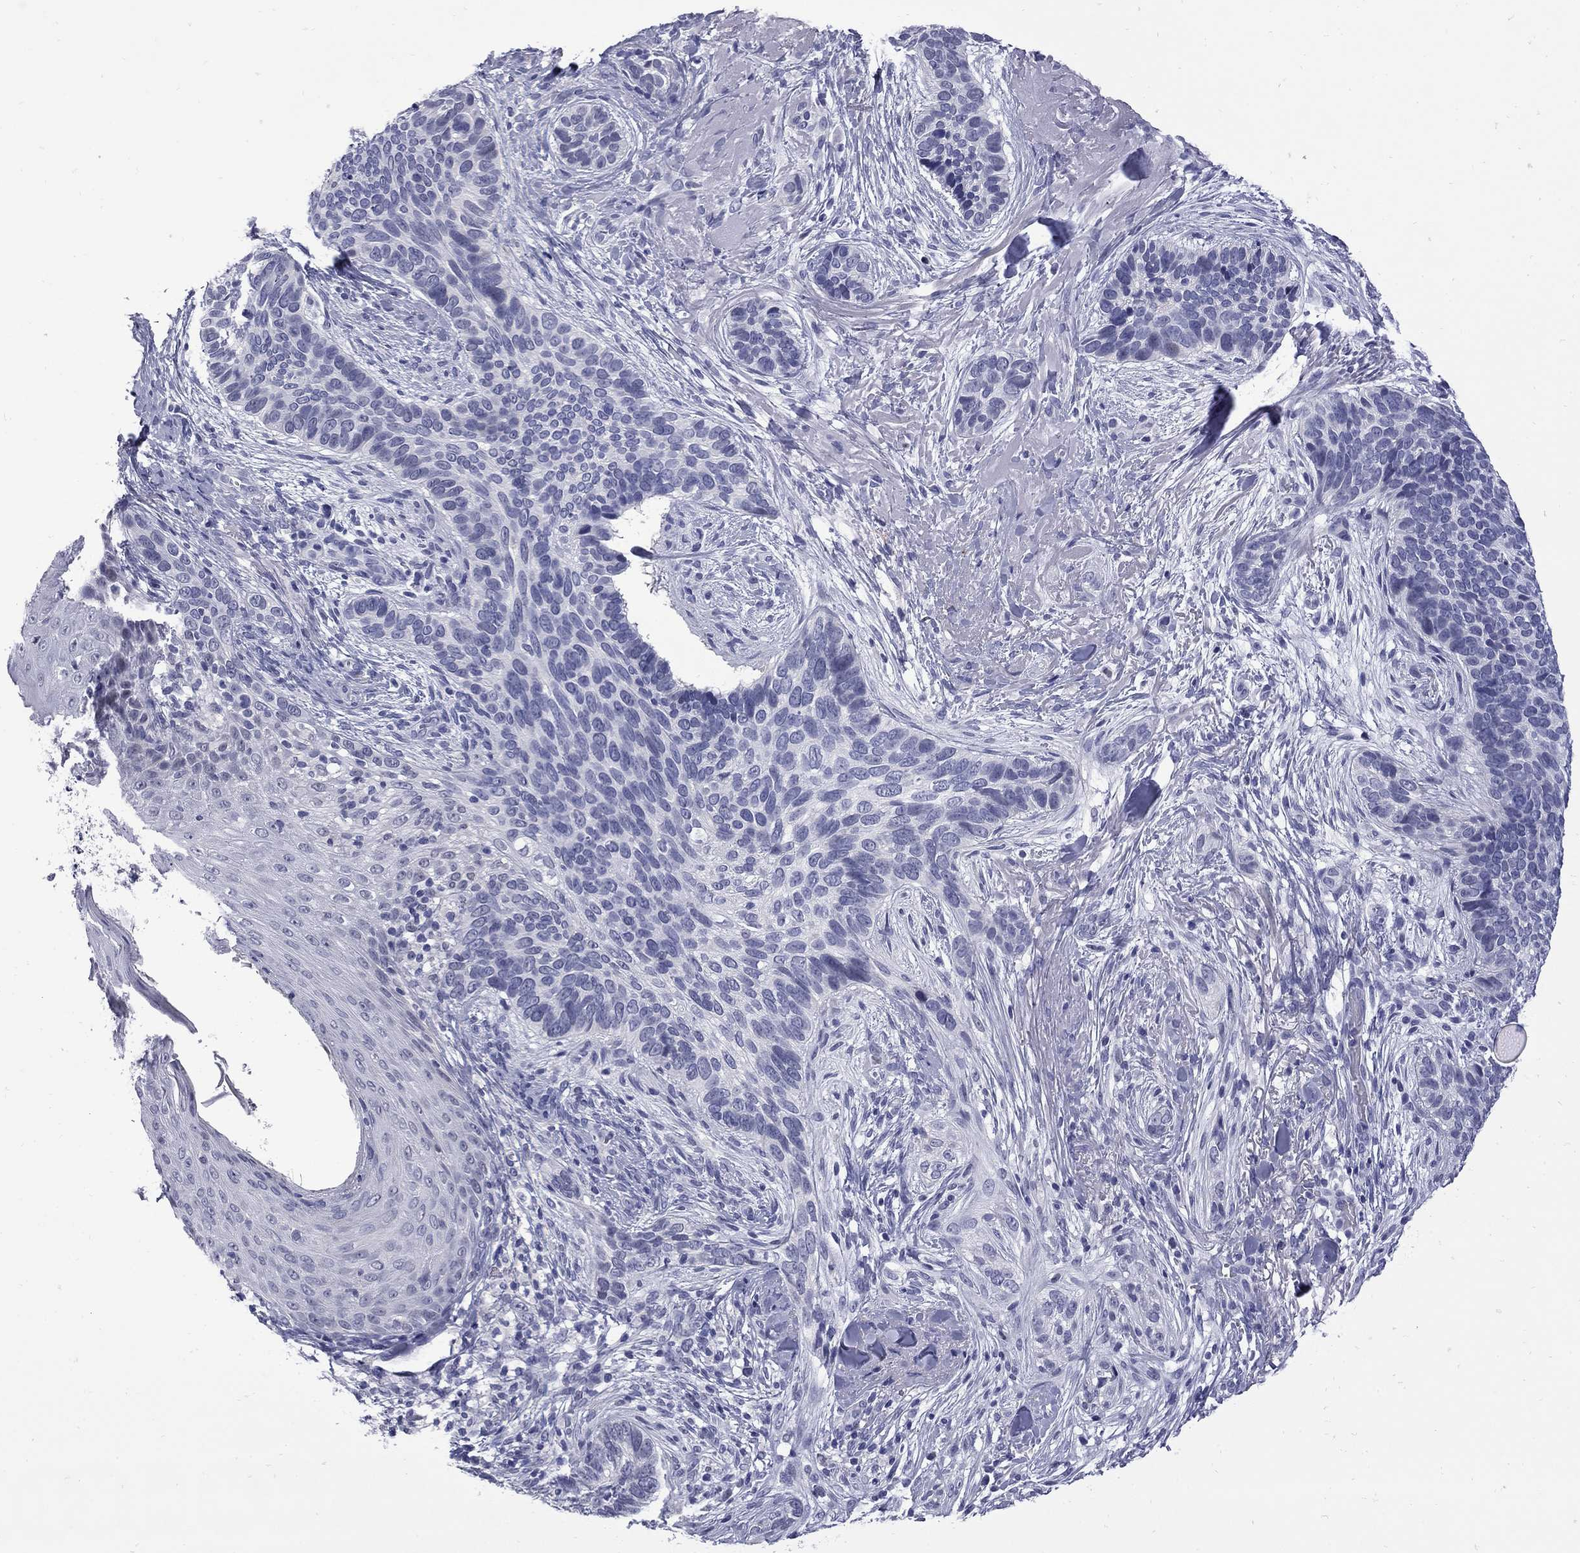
{"staining": {"intensity": "negative", "quantity": "none", "location": "none"}, "tissue": "skin cancer", "cell_type": "Tumor cells", "image_type": "cancer", "snomed": [{"axis": "morphology", "description": "Basal cell carcinoma"}, {"axis": "topography", "description": "Skin"}], "caption": "Photomicrograph shows no significant protein positivity in tumor cells of skin cancer.", "gene": "MGARP", "patient": {"sex": "male", "age": 91}}